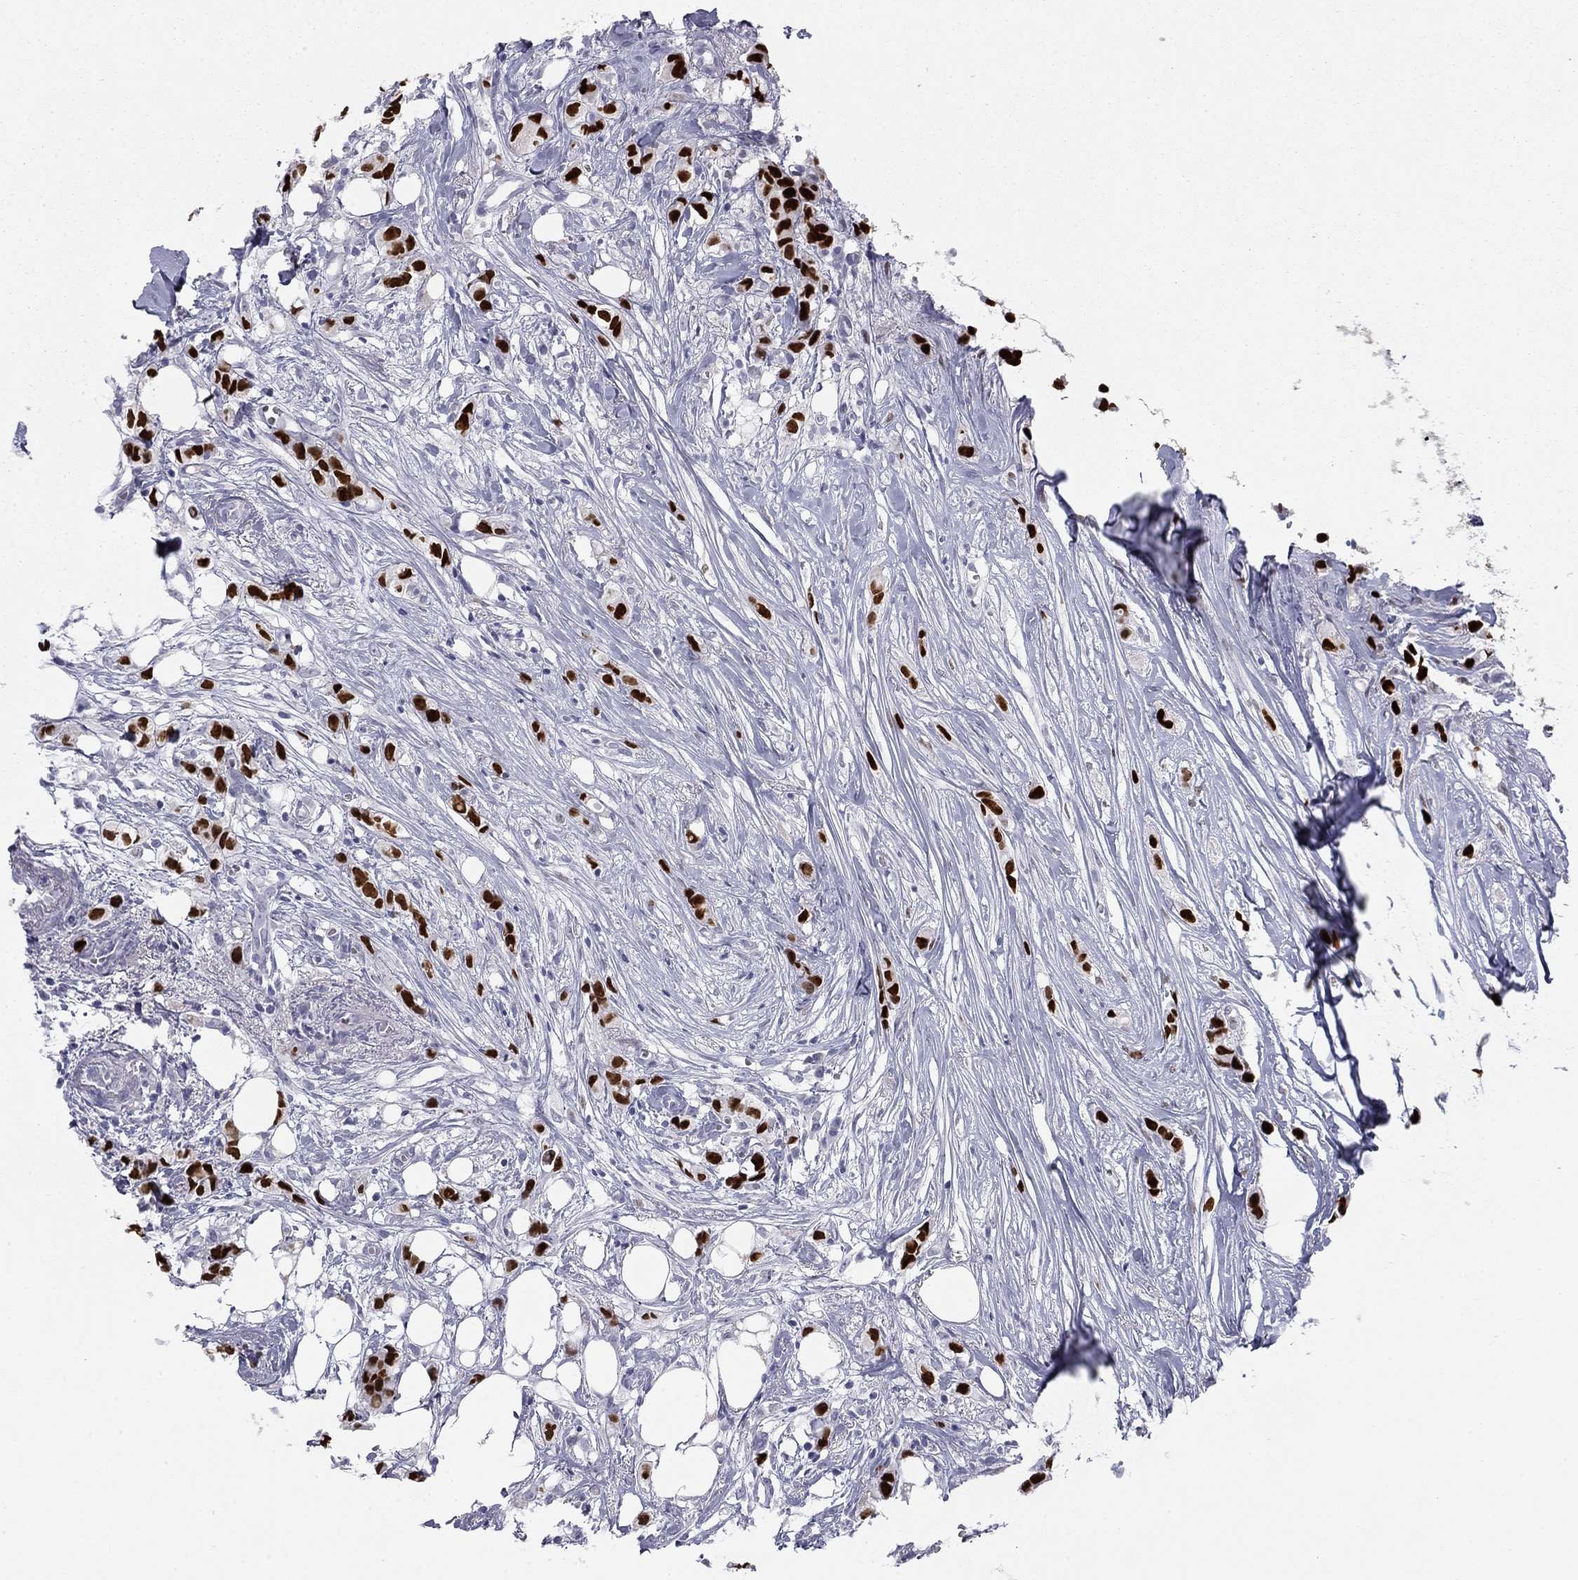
{"staining": {"intensity": "strong", "quantity": ">75%", "location": "nuclear"}, "tissue": "breast cancer", "cell_type": "Tumor cells", "image_type": "cancer", "snomed": [{"axis": "morphology", "description": "Duct carcinoma"}, {"axis": "topography", "description": "Breast"}], "caption": "A micrograph of human breast cancer stained for a protein reveals strong nuclear brown staining in tumor cells.", "gene": "TFAP2B", "patient": {"sex": "female", "age": 85}}